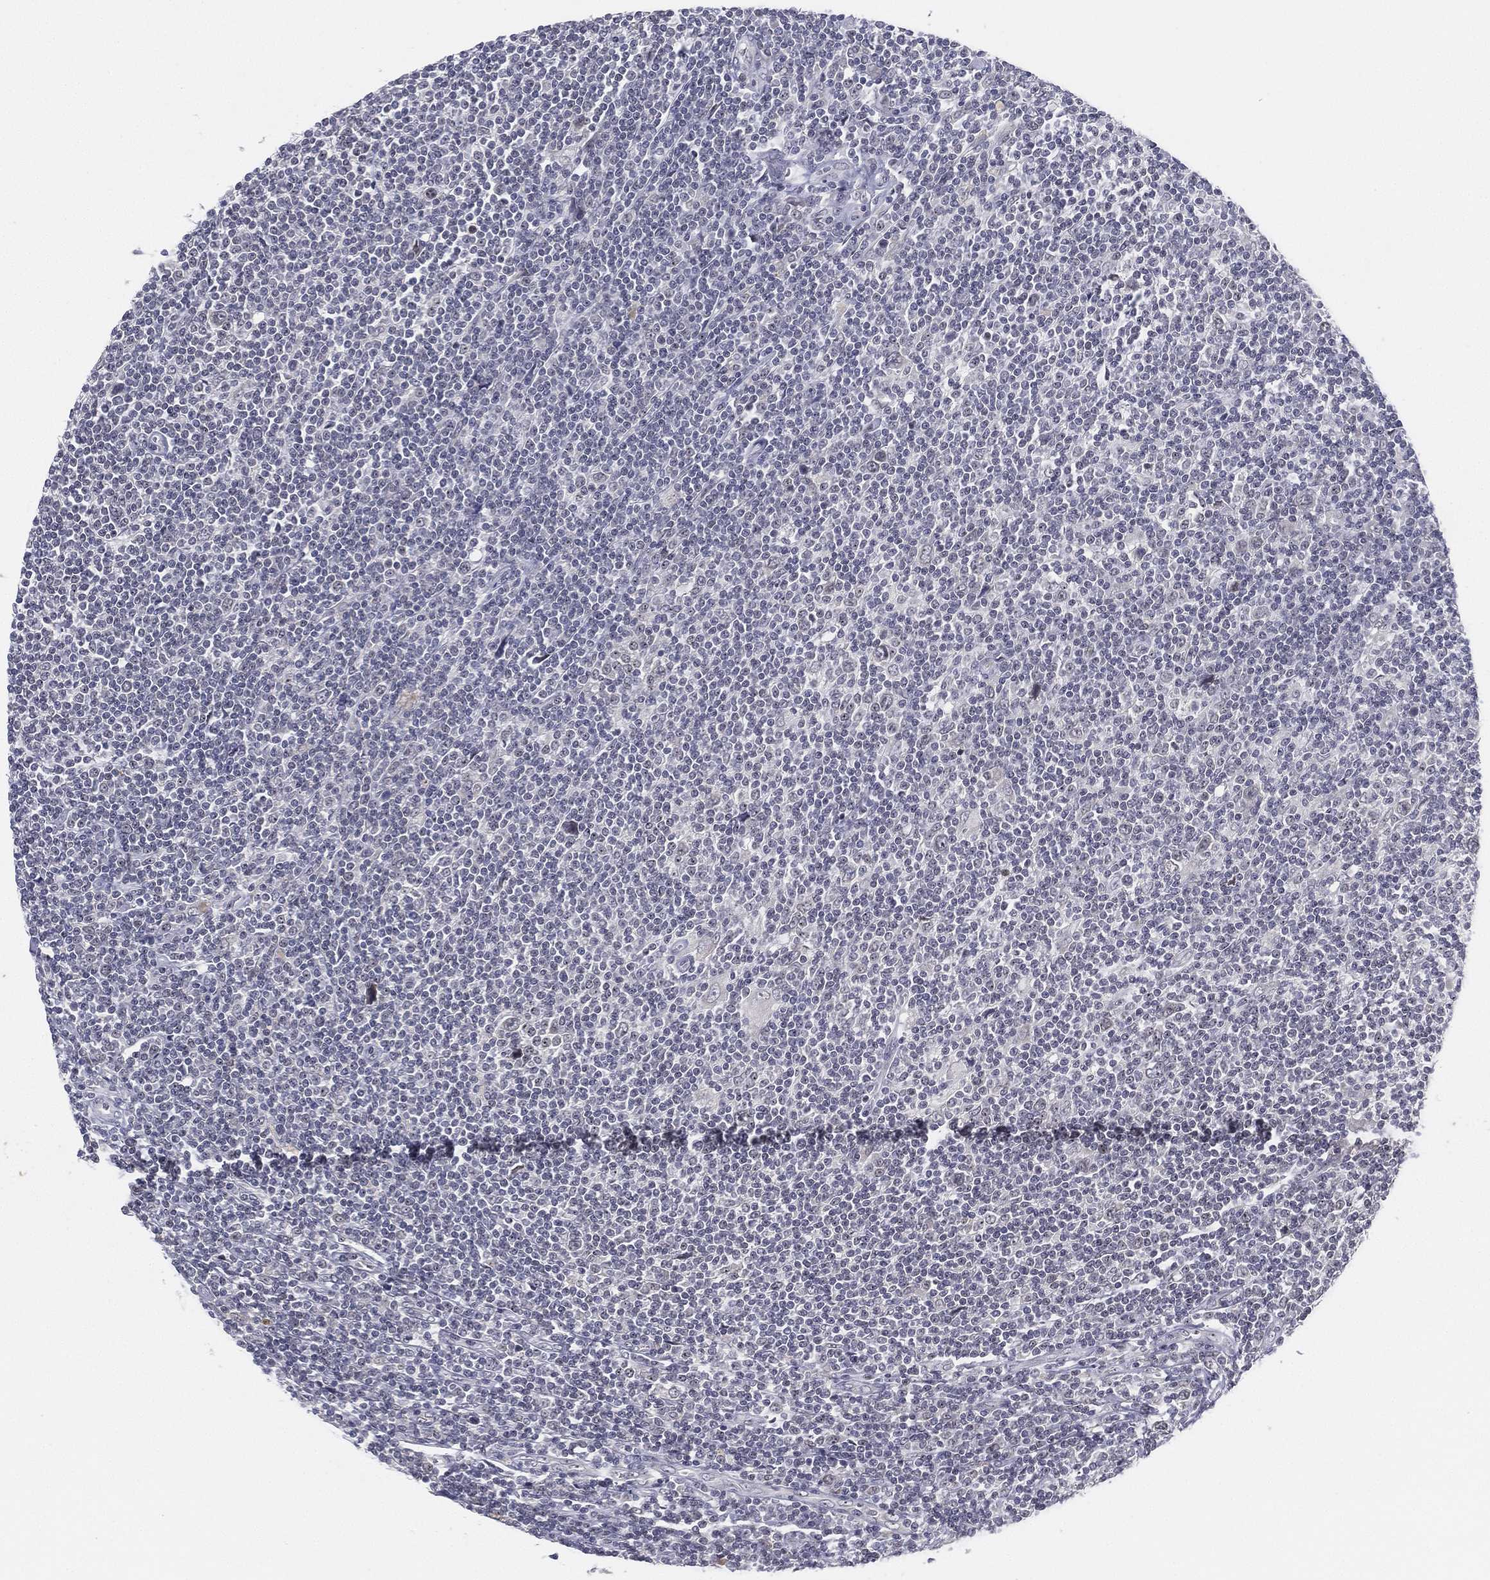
{"staining": {"intensity": "negative", "quantity": "none", "location": "none"}, "tissue": "lymphoma", "cell_type": "Tumor cells", "image_type": "cancer", "snomed": [{"axis": "morphology", "description": "Hodgkin's disease, NOS"}, {"axis": "topography", "description": "Lymph node"}], "caption": "An image of human lymphoma is negative for staining in tumor cells.", "gene": "MS4A8", "patient": {"sex": "male", "age": 40}}